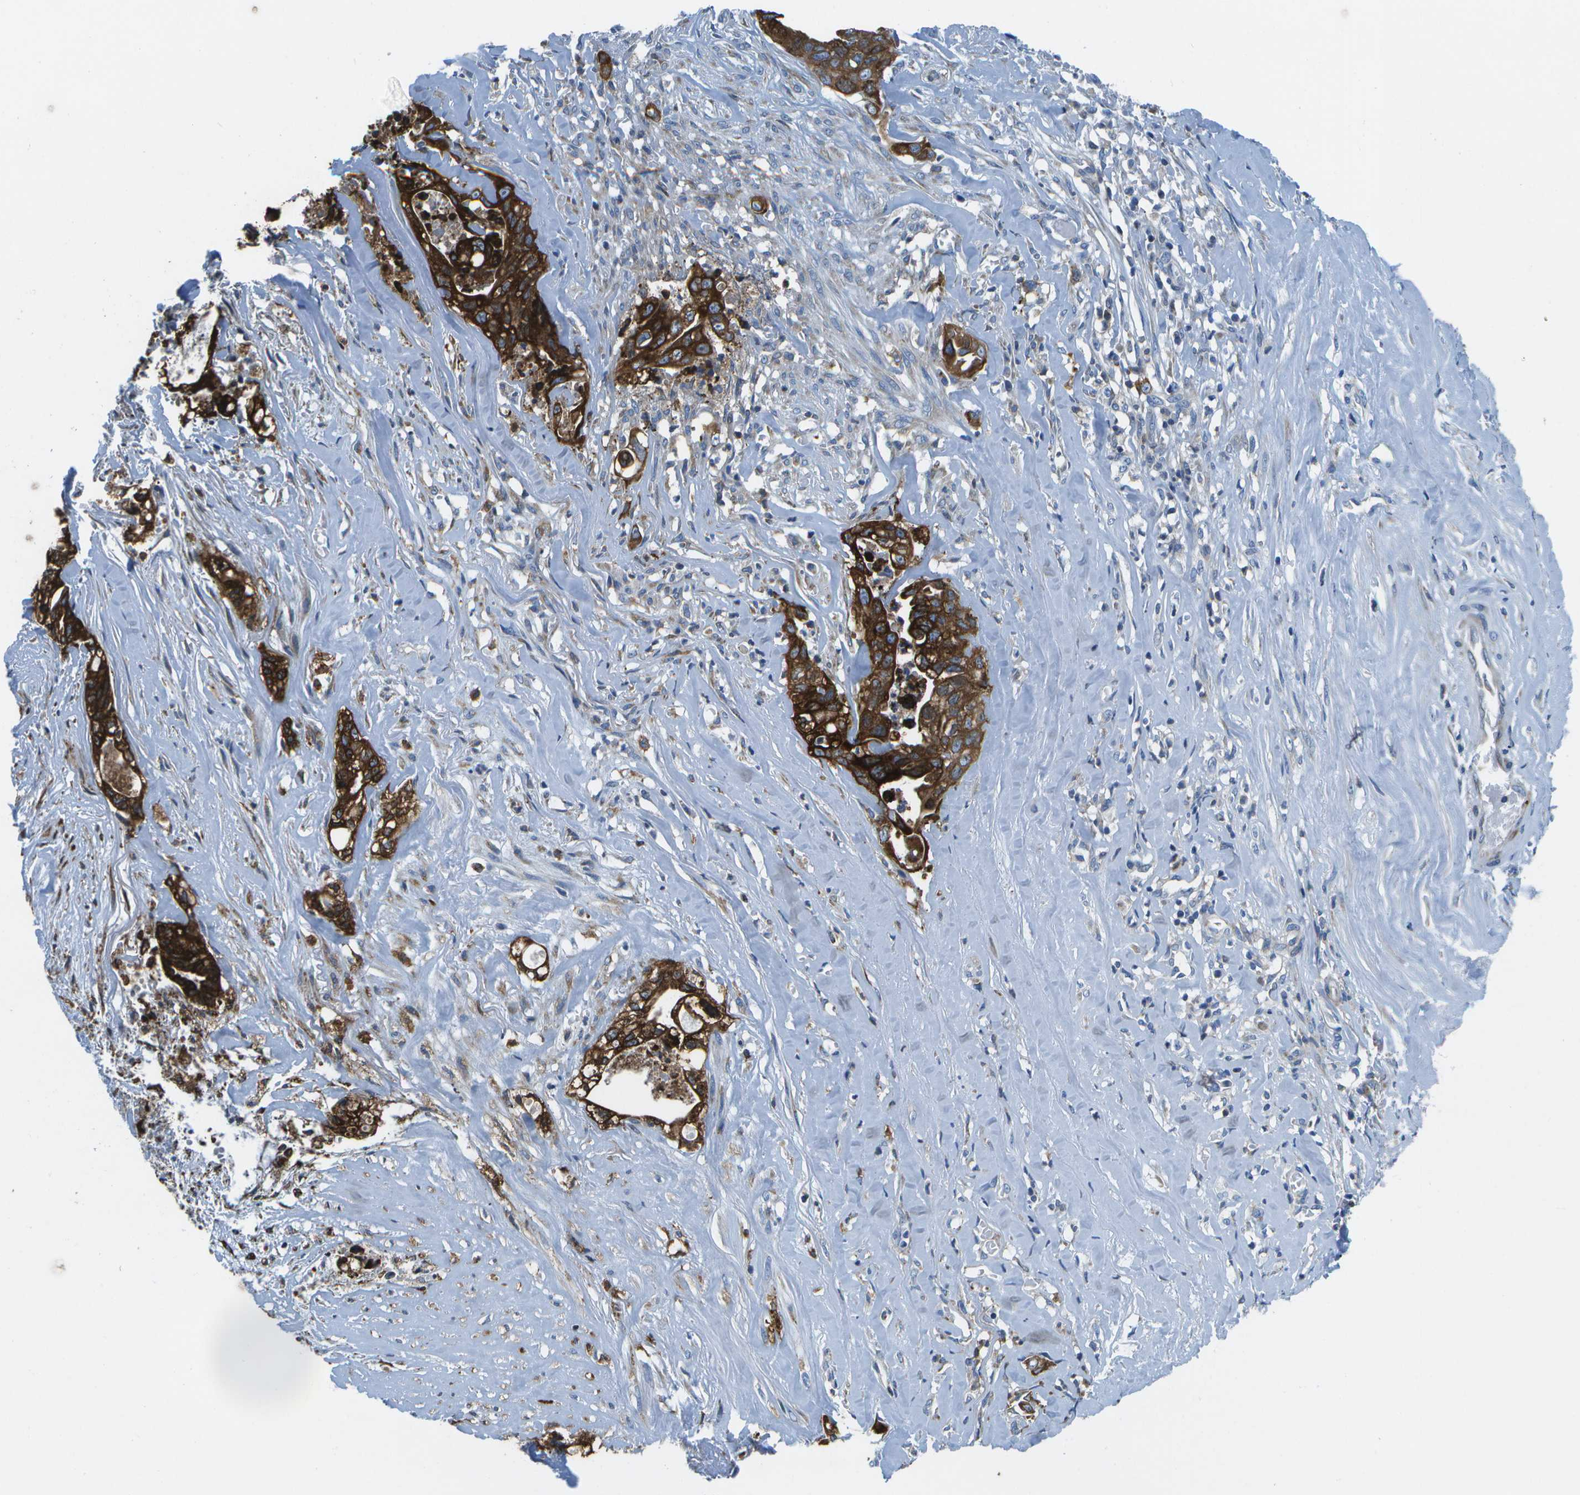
{"staining": {"intensity": "strong", "quantity": ">75%", "location": "cytoplasmic/membranous"}, "tissue": "liver cancer", "cell_type": "Tumor cells", "image_type": "cancer", "snomed": [{"axis": "morphology", "description": "Cholangiocarcinoma"}, {"axis": "topography", "description": "Liver"}], "caption": "The histopathology image exhibits a brown stain indicating the presence of a protein in the cytoplasmic/membranous of tumor cells in cholangiocarcinoma (liver).", "gene": "GDF5", "patient": {"sex": "female", "age": 70}}